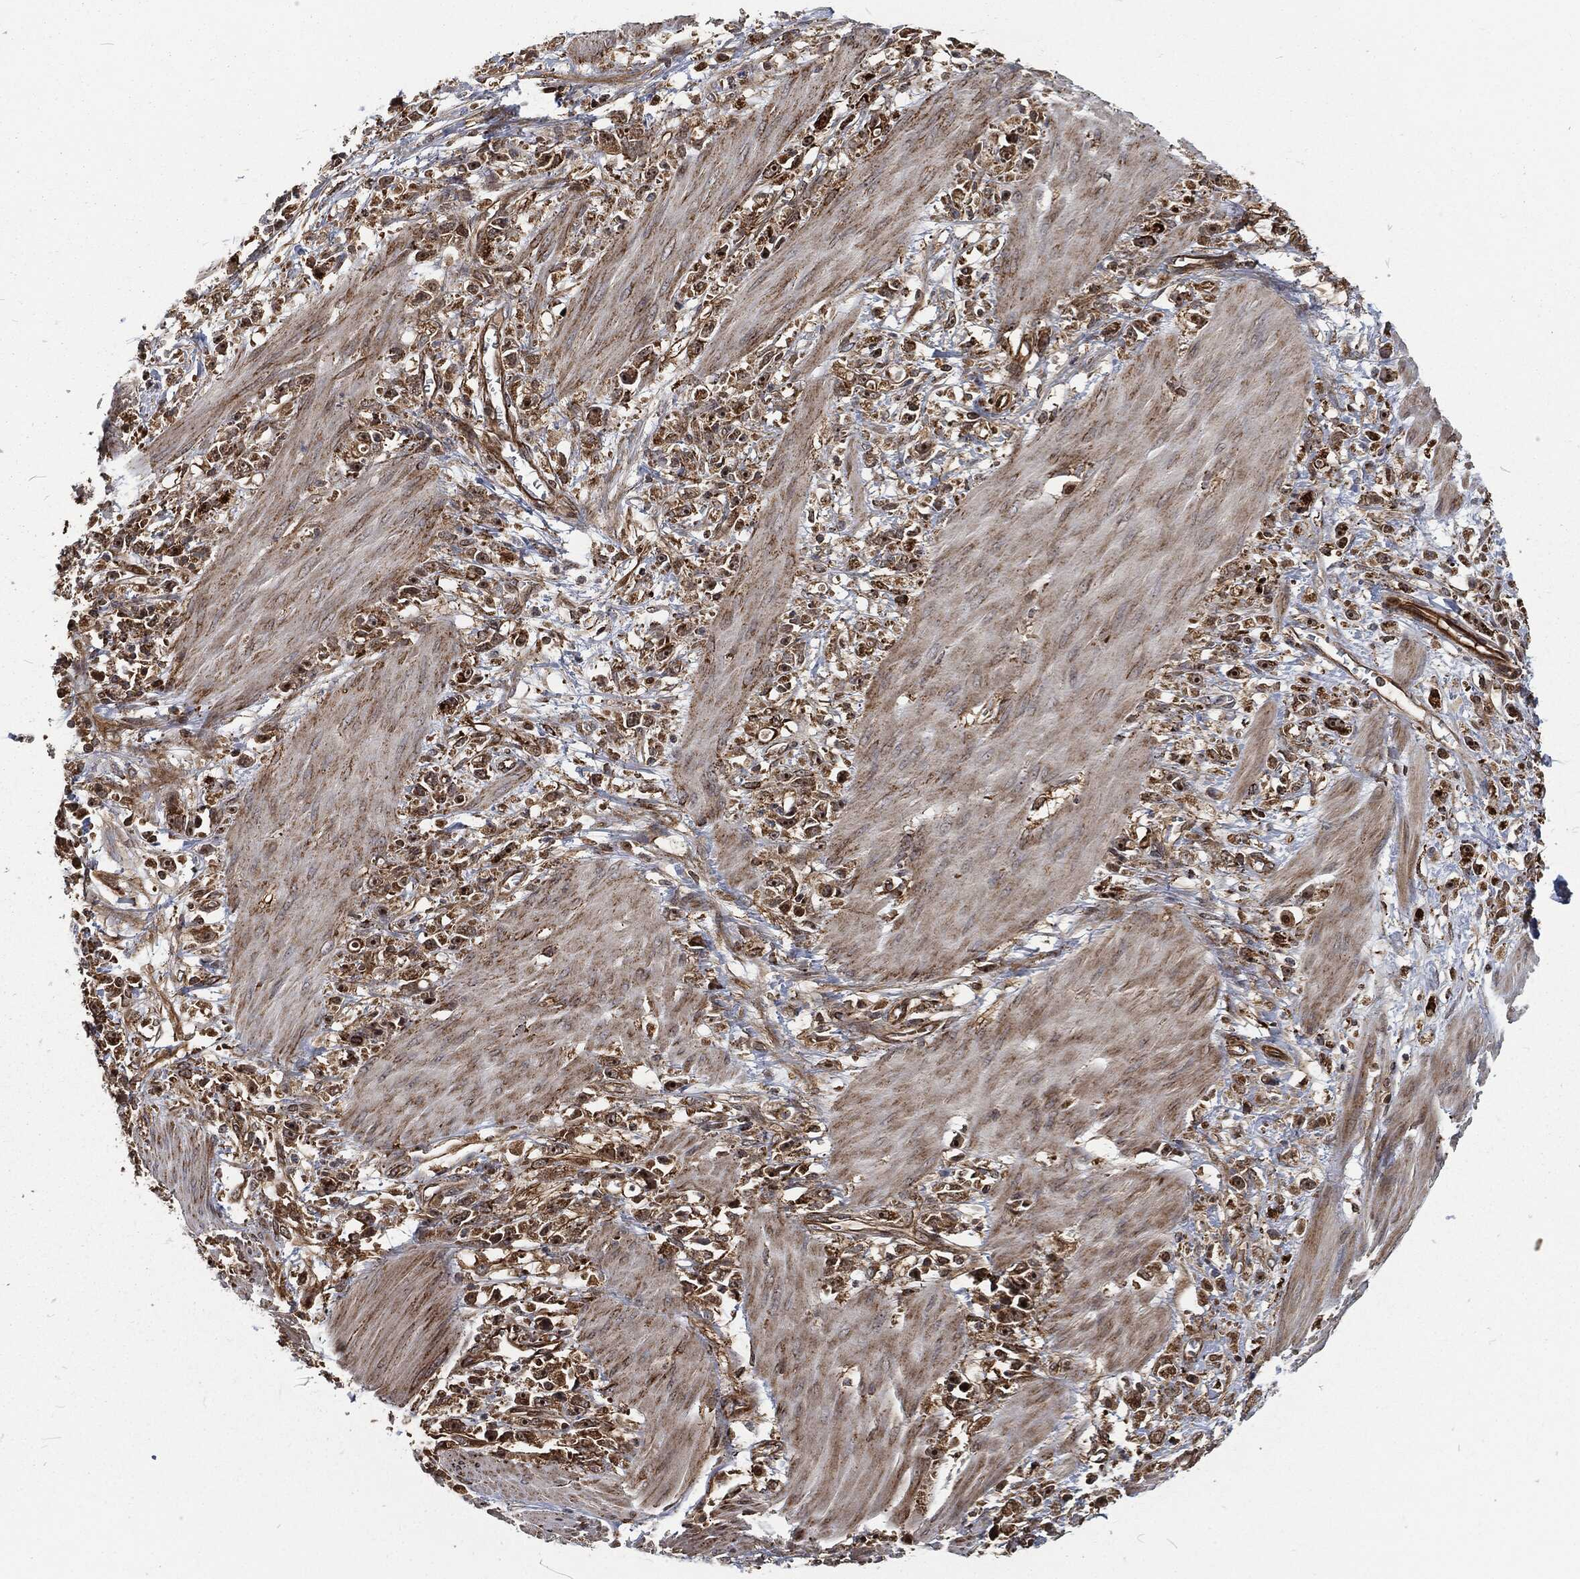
{"staining": {"intensity": "strong", "quantity": ">75%", "location": "cytoplasmic/membranous"}, "tissue": "stomach cancer", "cell_type": "Tumor cells", "image_type": "cancer", "snomed": [{"axis": "morphology", "description": "Adenocarcinoma, NOS"}, {"axis": "topography", "description": "Stomach"}], "caption": "Stomach cancer stained for a protein demonstrates strong cytoplasmic/membranous positivity in tumor cells.", "gene": "RFTN1", "patient": {"sex": "female", "age": 59}}